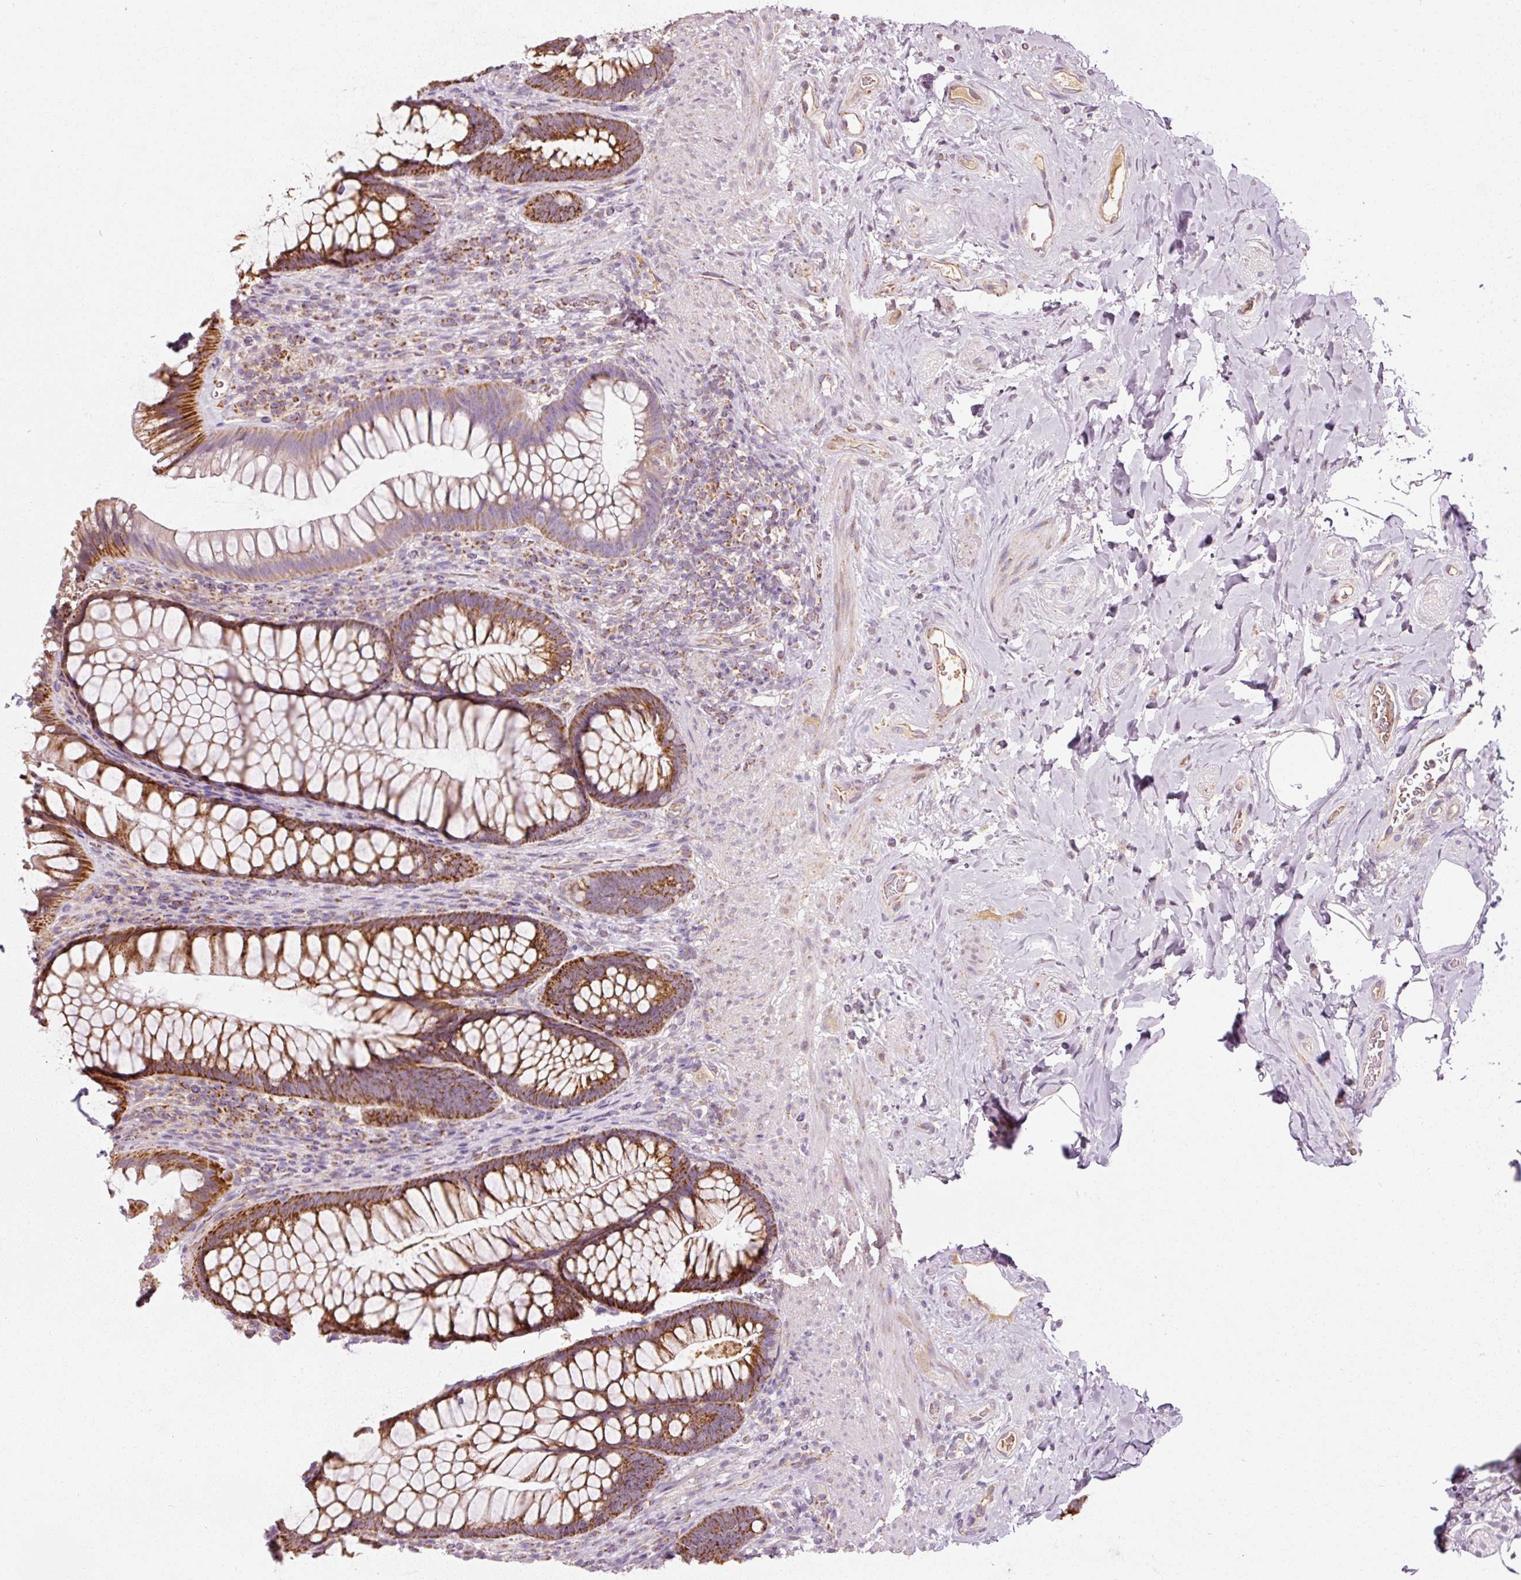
{"staining": {"intensity": "strong", "quantity": ">75%", "location": "cytoplasmic/membranous"}, "tissue": "rectum", "cell_type": "Glandular cells", "image_type": "normal", "snomed": [{"axis": "morphology", "description": "Normal tissue, NOS"}, {"axis": "topography", "description": "Rectum"}], "caption": "Immunohistochemistry (IHC) image of benign rectum: human rectum stained using IHC reveals high levels of strong protein expression localized specifically in the cytoplasmic/membranous of glandular cells, appearing as a cytoplasmic/membranous brown color.", "gene": "NDUFB4", "patient": {"sex": "male", "age": 53}}